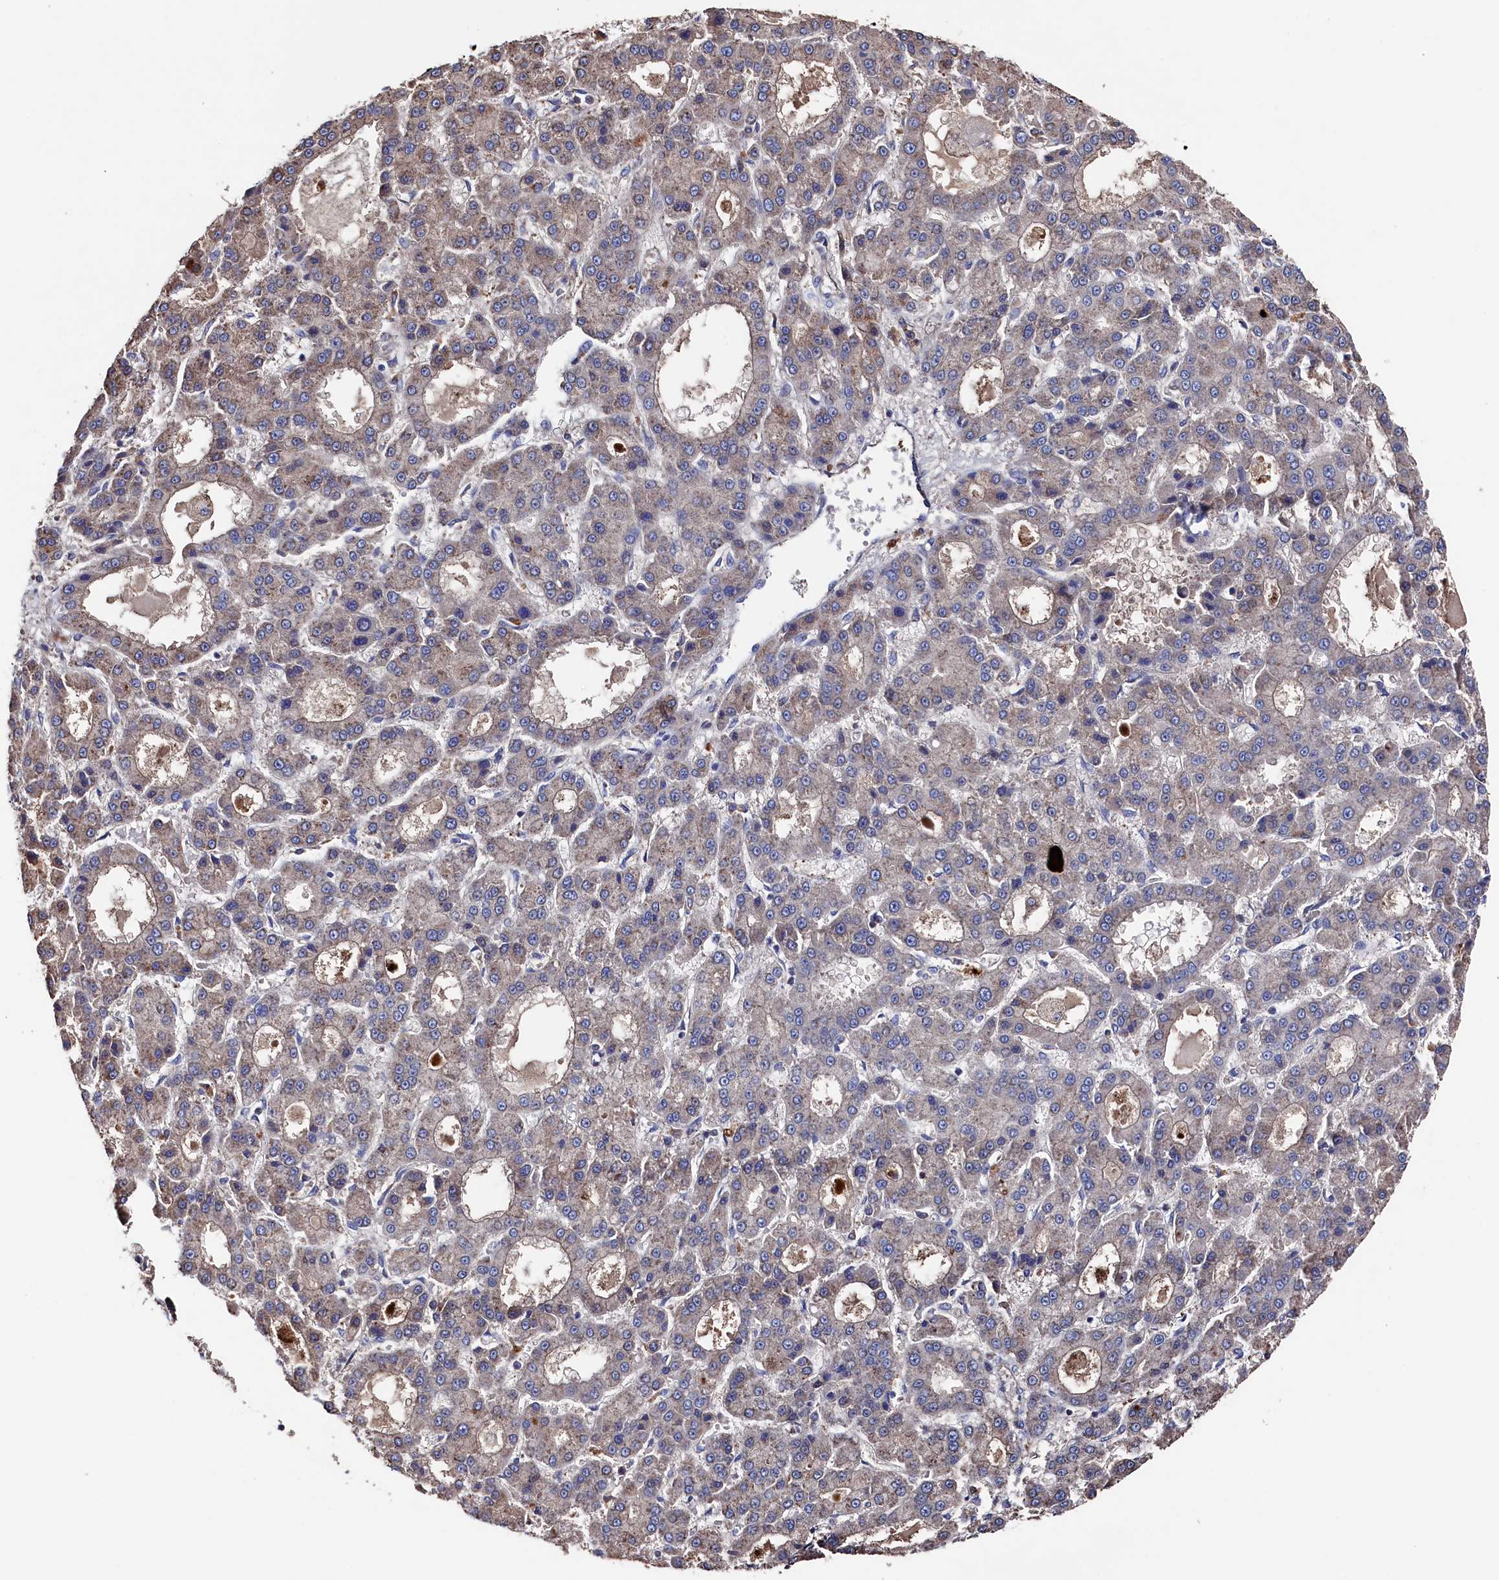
{"staining": {"intensity": "weak", "quantity": "<25%", "location": "cytoplasmic/membranous"}, "tissue": "liver cancer", "cell_type": "Tumor cells", "image_type": "cancer", "snomed": [{"axis": "morphology", "description": "Carcinoma, Hepatocellular, NOS"}, {"axis": "topography", "description": "Liver"}], "caption": "This is an IHC image of human hepatocellular carcinoma (liver). There is no positivity in tumor cells.", "gene": "TK2", "patient": {"sex": "male", "age": 70}}